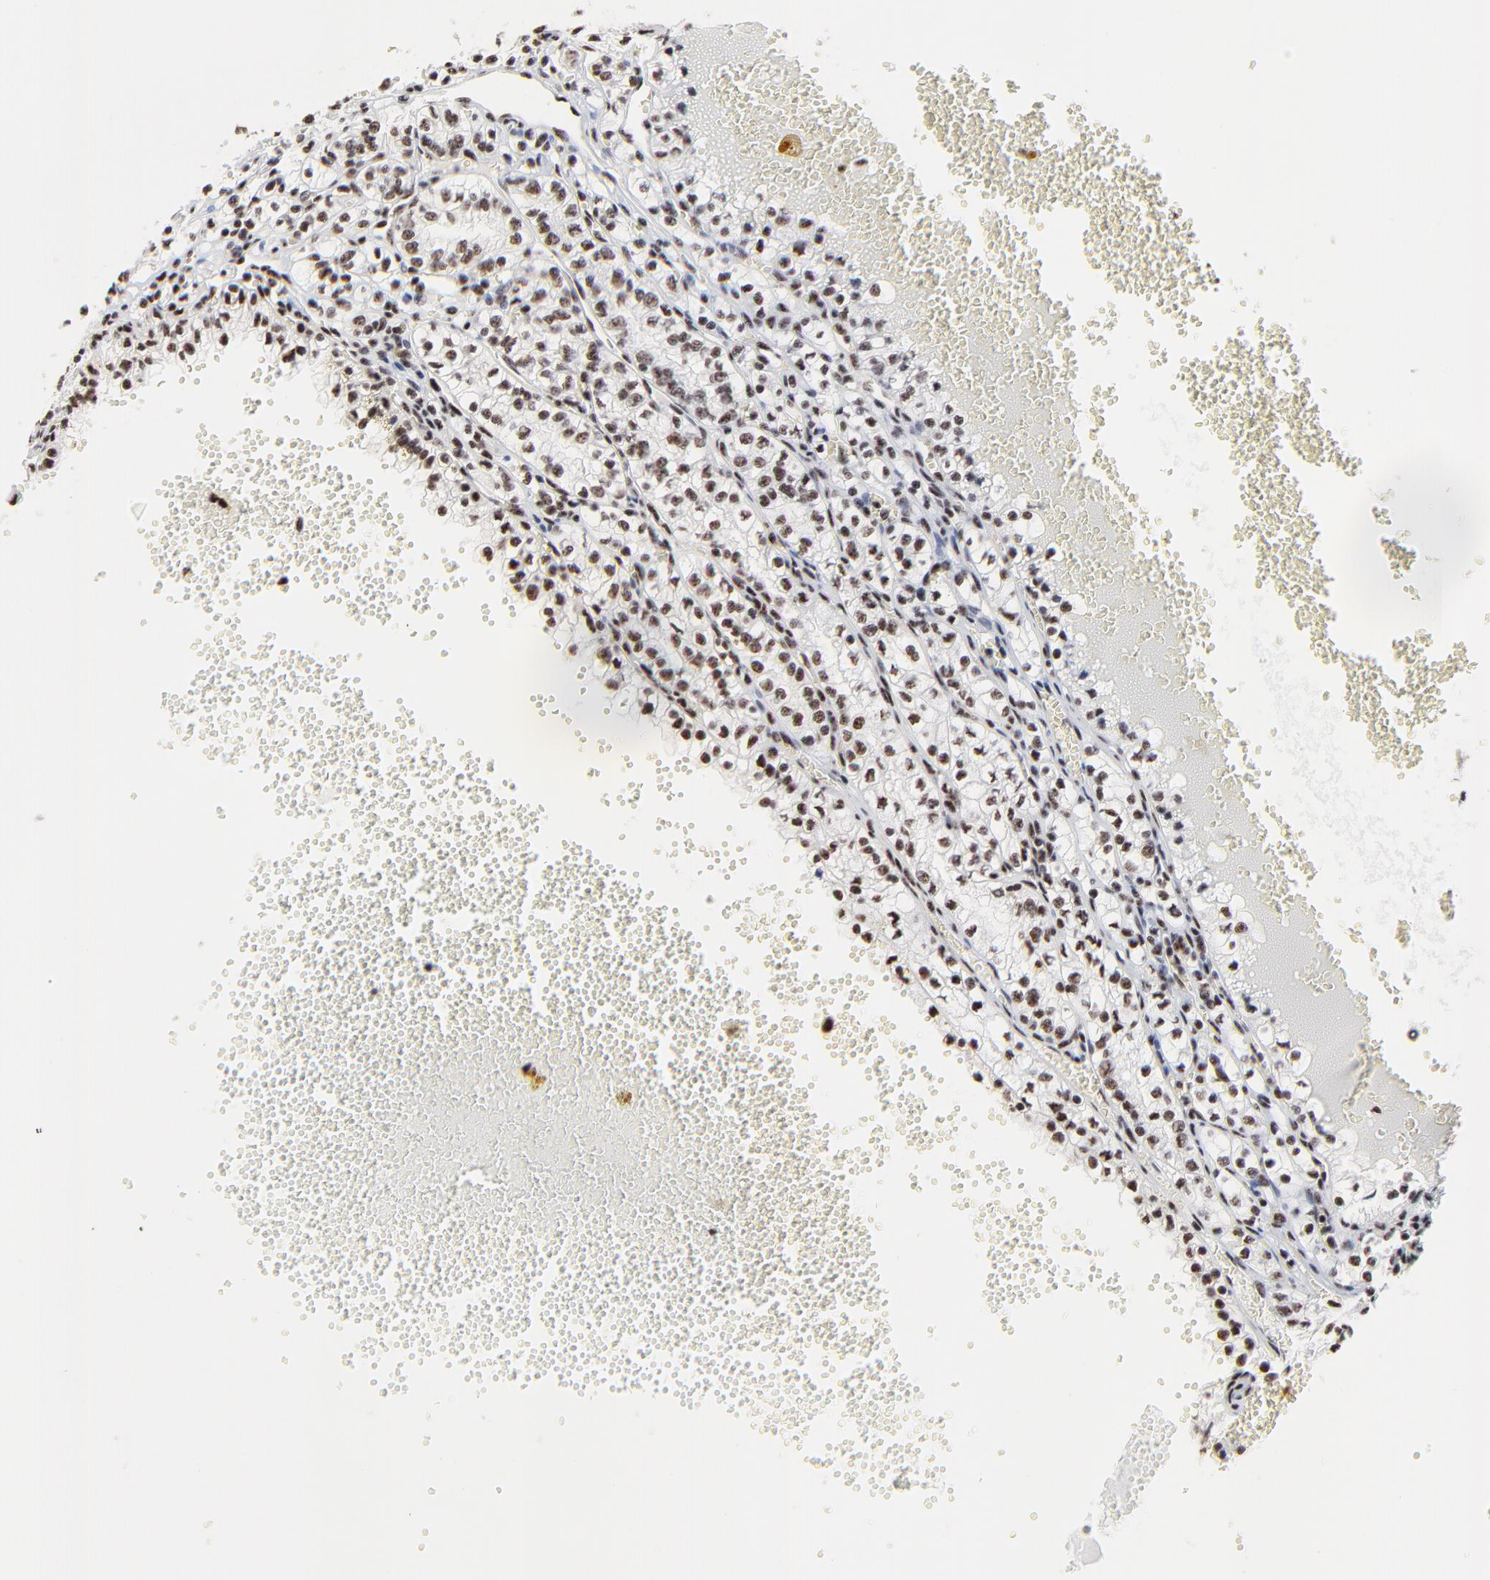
{"staining": {"intensity": "weak", "quantity": "25%-75%", "location": "nuclear"}, "tissue": "renal cancer", "cell_type": "Tumor cells", "image_type": "cancer", "snomed": [{"axis": "morphology", "description": "Adenocarcinoma, NOS"}, {"axis": "topography", "description": "Kidney"}], "caption": "Weak nuclear expression is identified in approximately 25%-75% of tumor cells in renal cancer.", "gene": "MBD4", "patient": {"sex": "male", "age": 61}}